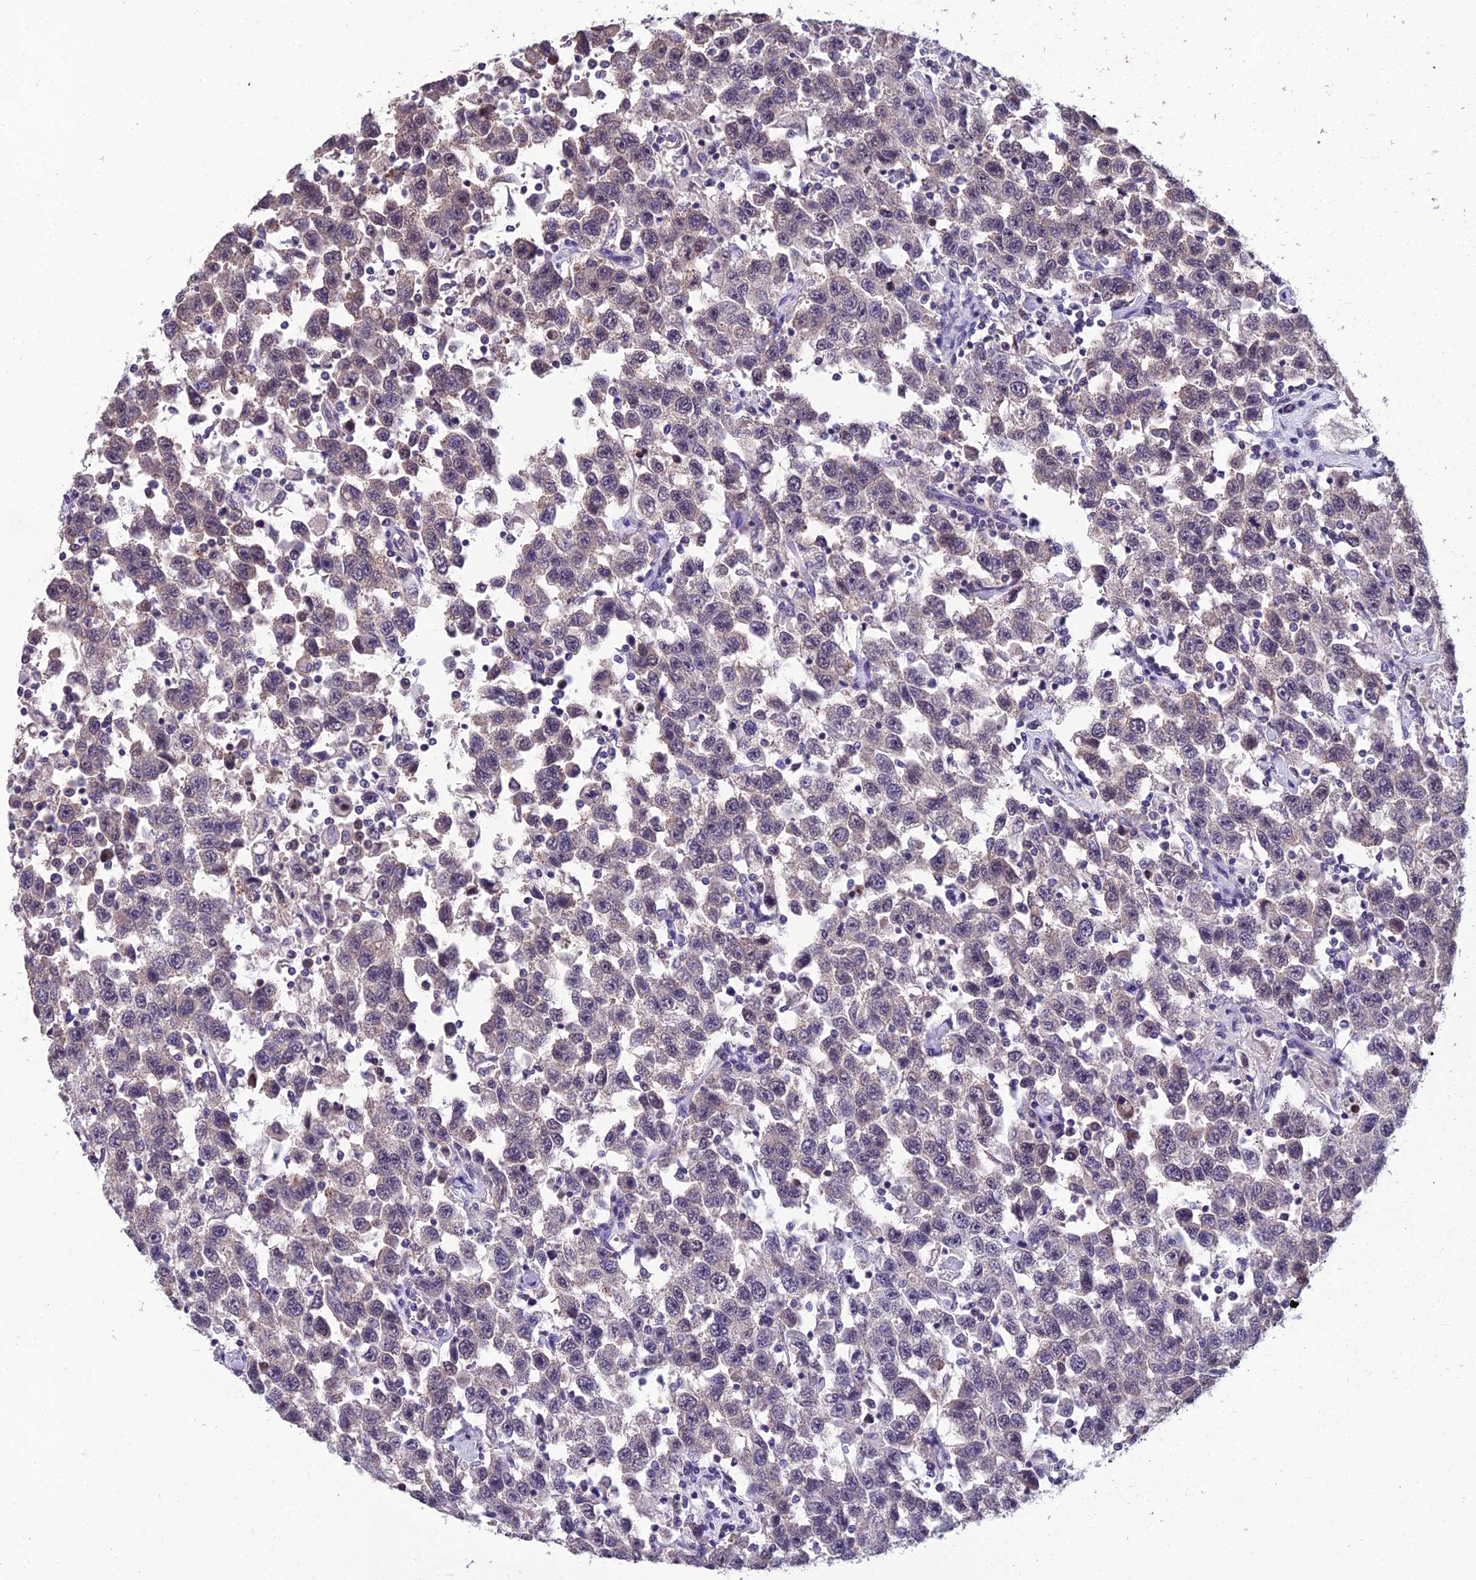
{"staining": {"intensity": "weak", "quantity": "<25%", "location": "cytoplasmic/membranous"}, "tissue": "testis cancer", "cell_type": "Tumor cells", "image_type": "cancer", "snomed": [{"axis": "morphology", "description": "Seminoma, NOS"}, {"axis": "topography", "description": "Testis"}], "caption": "This is an immunohistochemistry (IHC) photomicrograph of human seminoma (testis). There is no staining in tumor cells.", "gene": "GRWD1", "patient": {"sex": "male", "age": 41}}